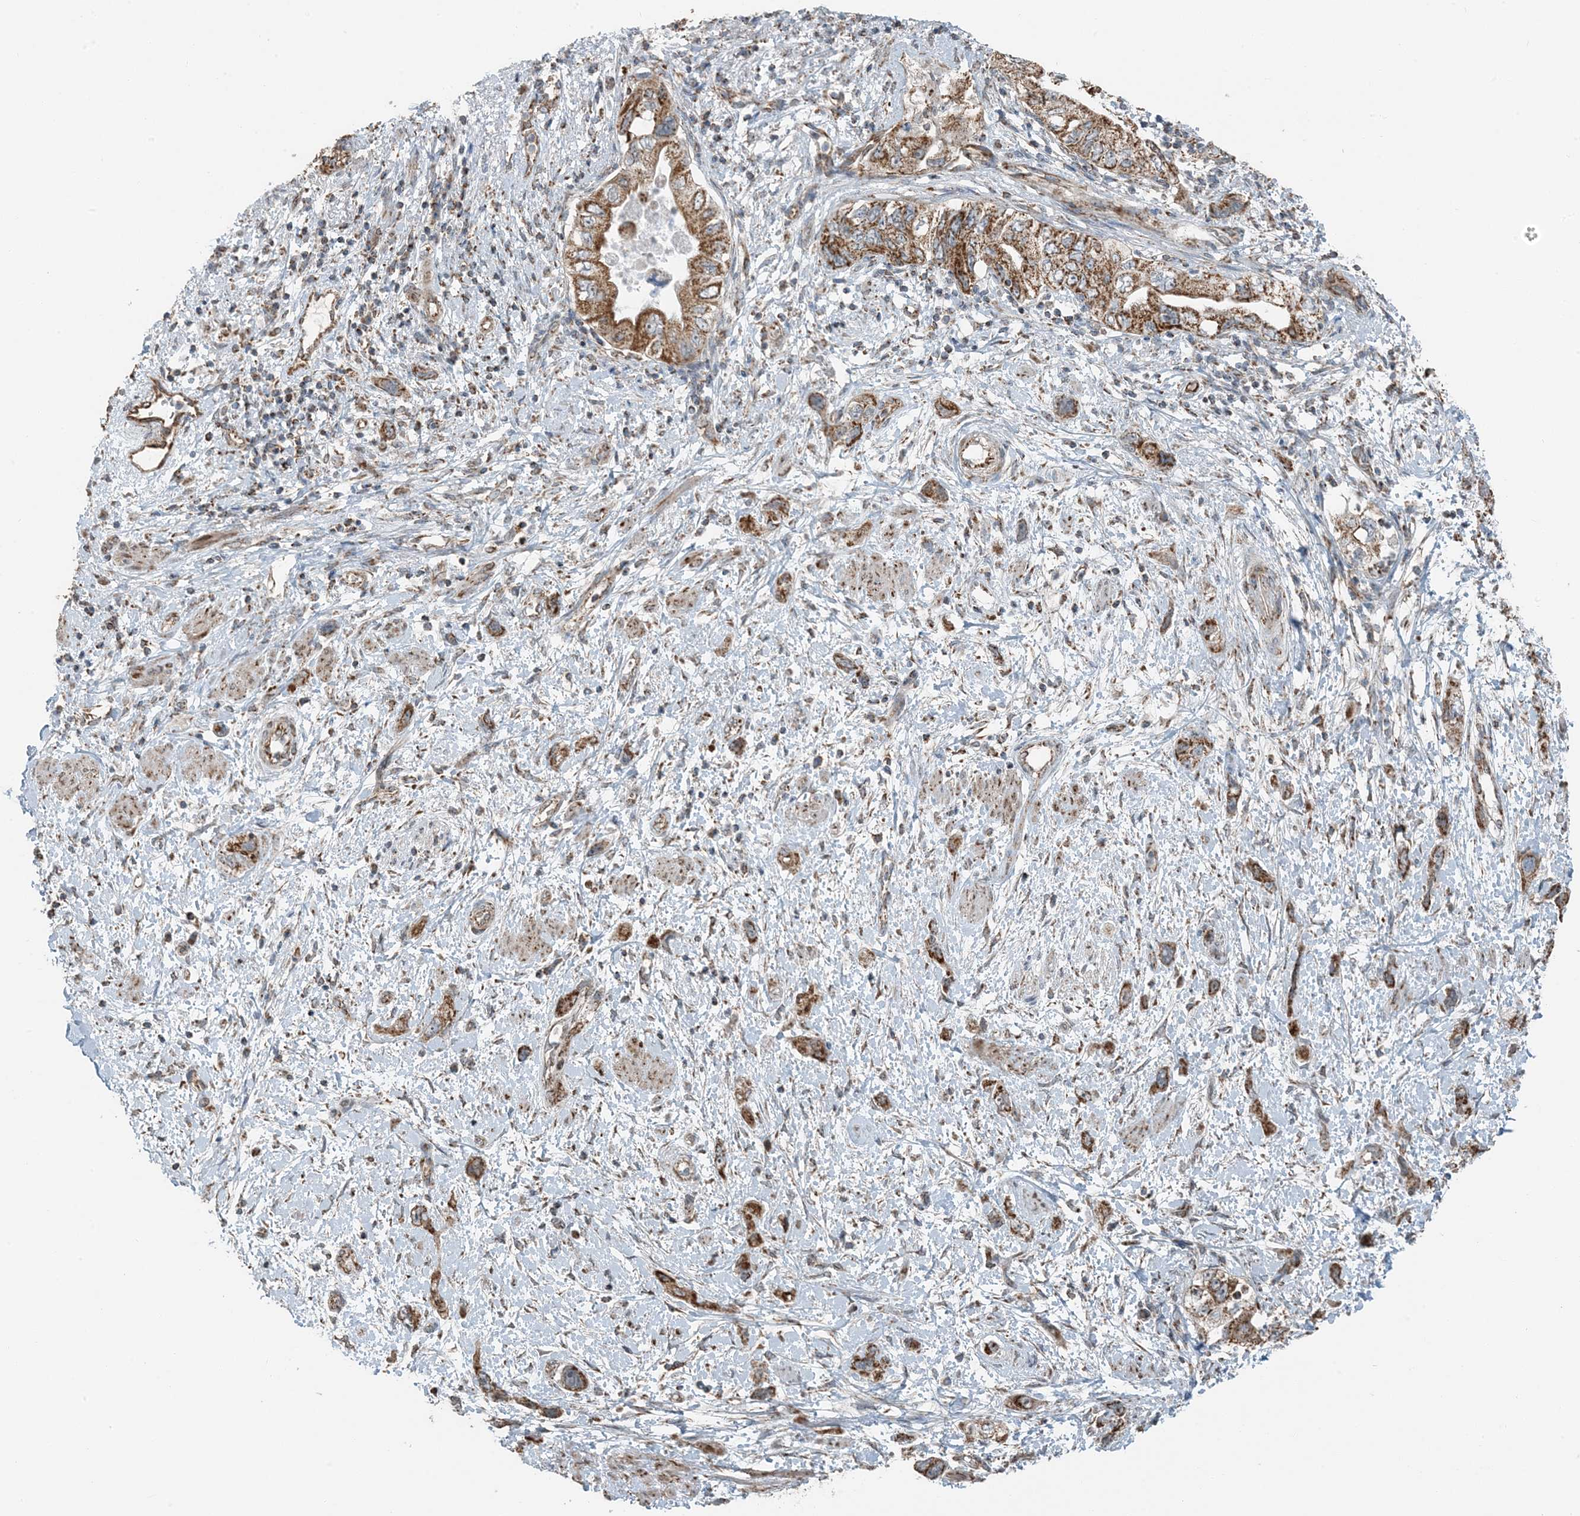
{"staining": {"intensity": "moderate", "quantity": ">75%", "location": "cytoplasmic/membranous"}, "tissue": "pancreatic cancer", "cell_type": "Tumor cells", "image_type": "cancer", "snomed": [{"axis": "morphology", "description": "Adenocarcinoma, NOS"}, {"axis": "topography", "description": "Pancreas"}], "caption": "IHC of human pancreatic adenocarcinoma reveals medium levels of moderate cytoplasmic/membranous staining in about >75% of tumor cells.", "gene": "PILRB", "patient": {"sex": "female", "age": 73}}